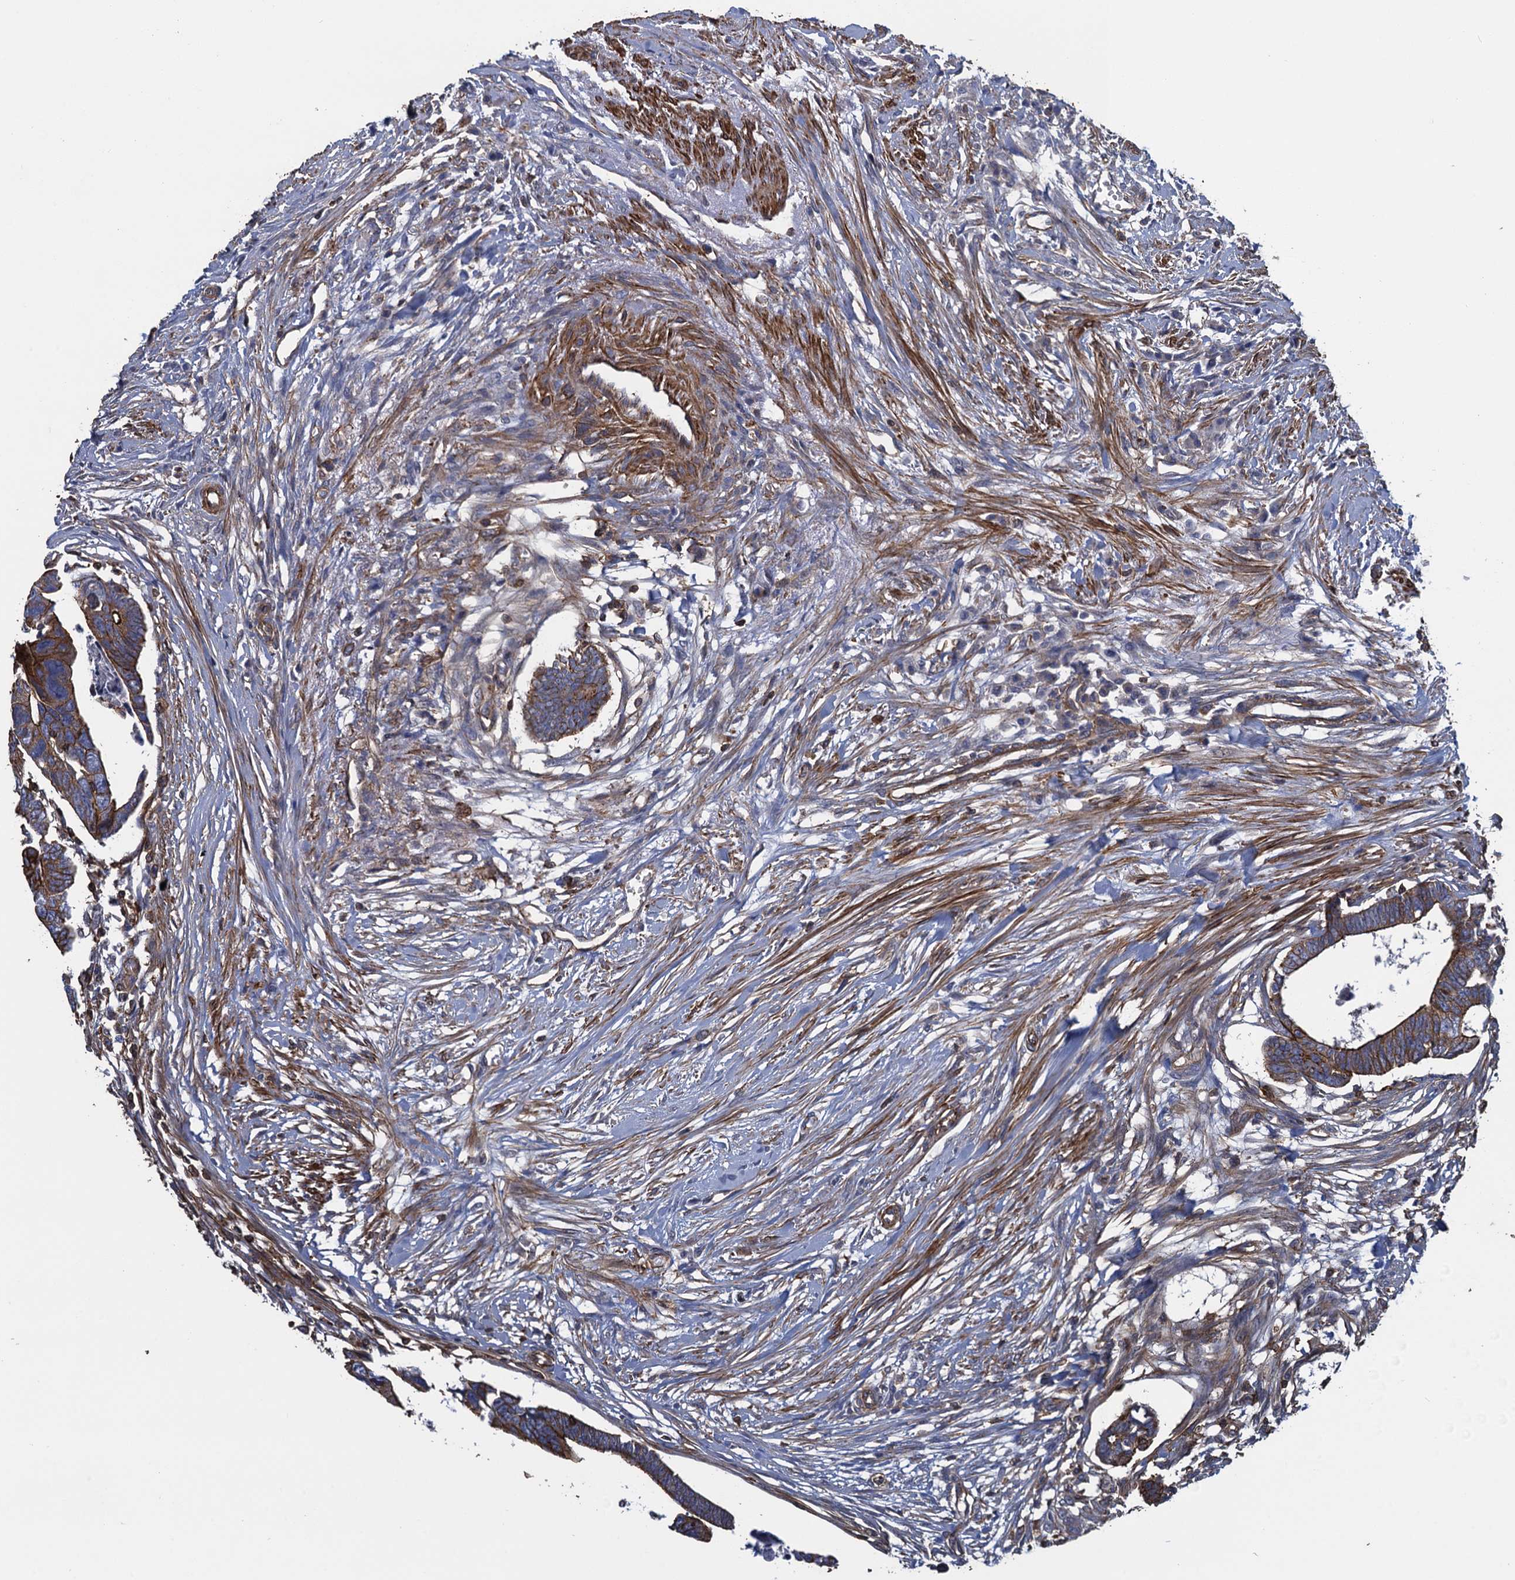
{"staining": {"intensity": "moderate", "quantity": ">75%", "location": "cytoplasmic/membranous"}, "tissue": "colorectal cancer", "cell_type": "Tumor cells", "image_type": "cancer", "snomed": [{"axis": "morphology", "description": "Adenocarcinoma, NOS"}, {"axis": "topography", "description": "Rectum"}], "caption": "This is an image of IHC staining of adenocarcinoma (colorectal), which shows moderate positivity in the cytoplasmic/membranous of tumor cells.", "gene": "PROSER2", "patient": {"sex": "female", "age": 65}}